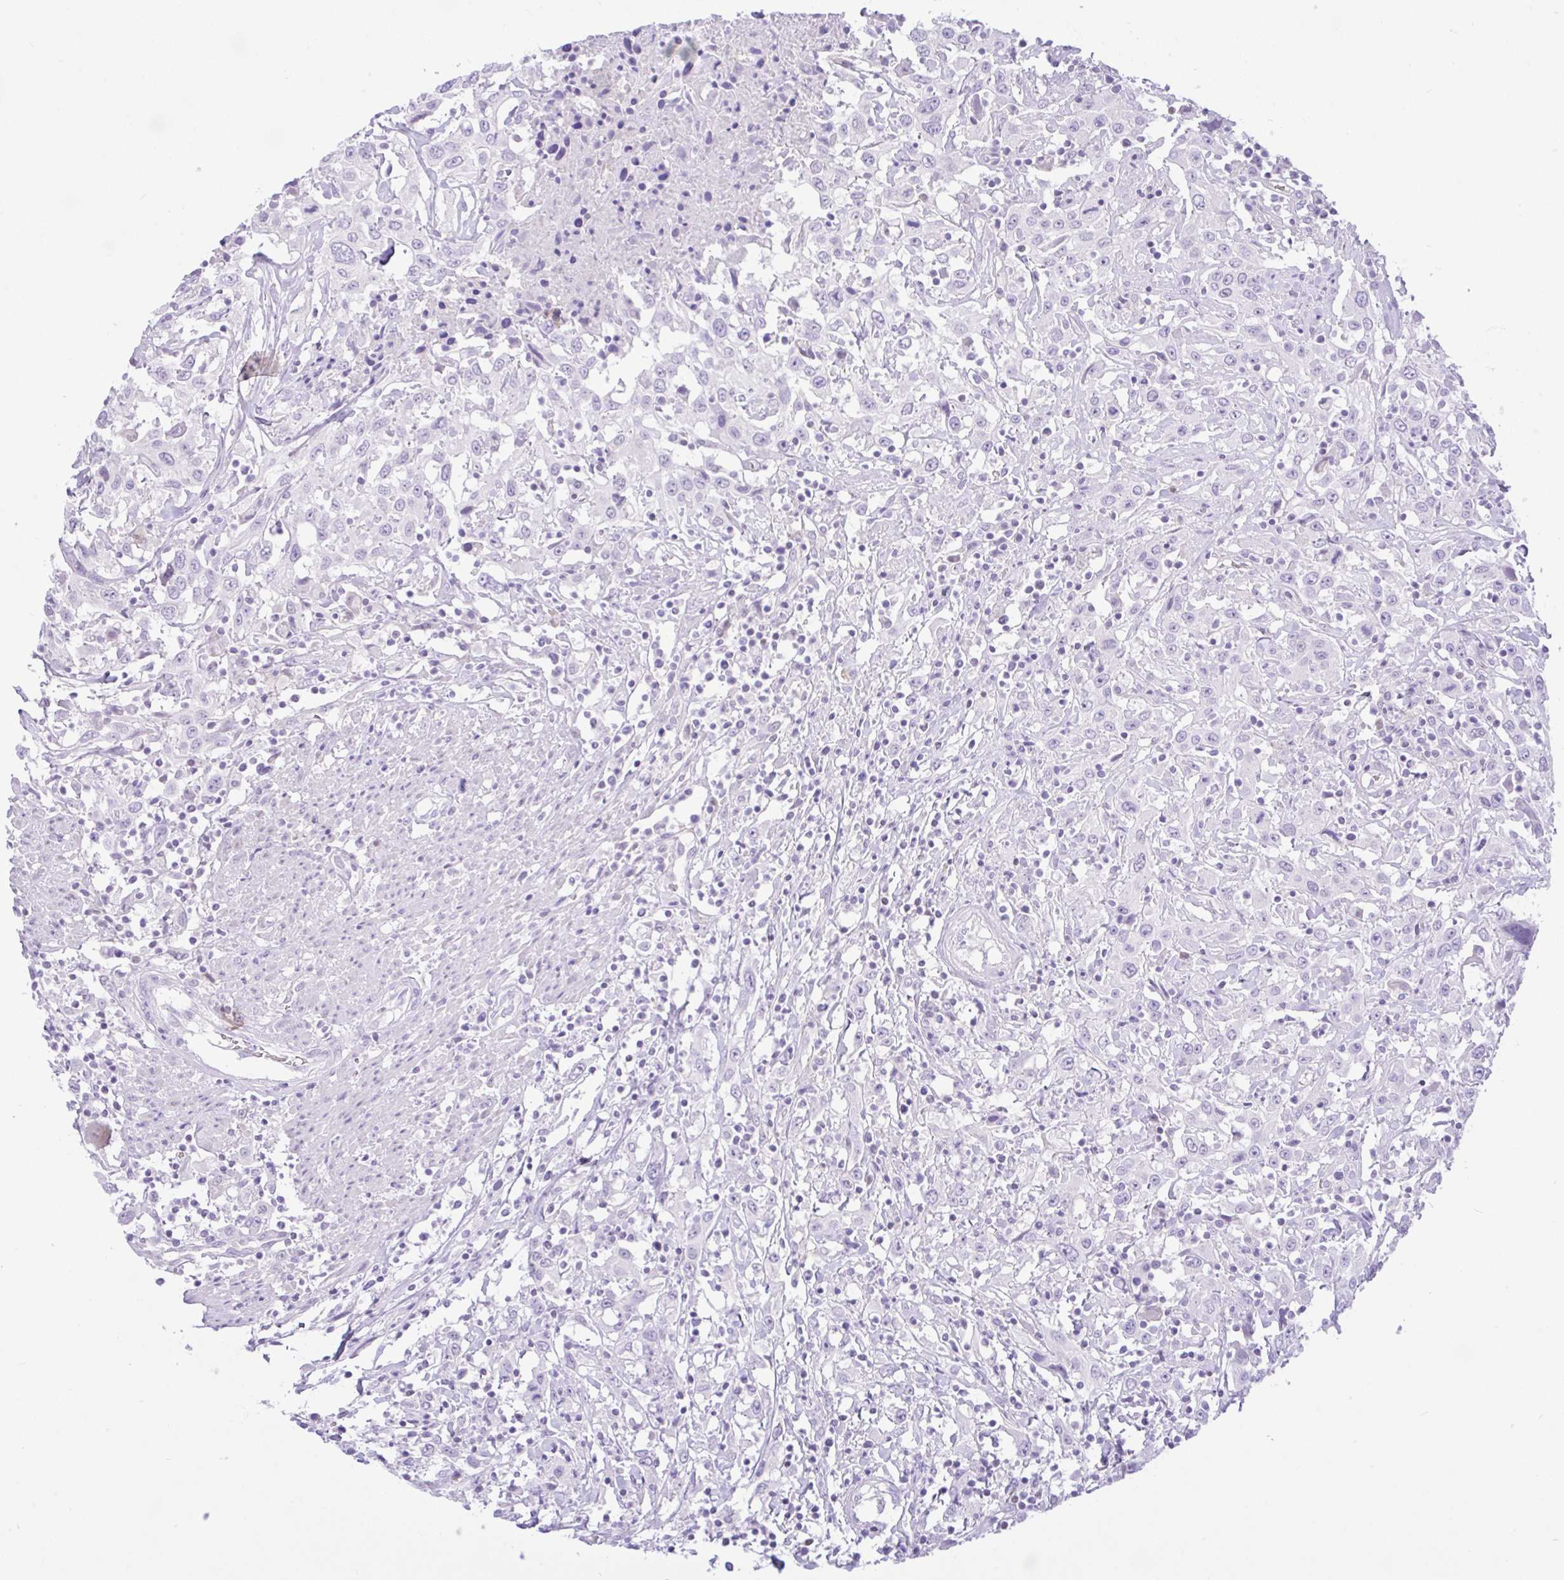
{"staining": {"intensity": "negative", "quantity": "none", "location": "none"}, "tissue": "urothelial cancer", "cell_type": "Tumor cells", "image_type": "cancer", "snomed": [{"axis": "morphology", "description": "Urothelial carcinoma, High grade"}, {"axis": "topography", "description": "Urinary bladder"}], "caption": "This image is of urothelial cancer stained with immunohistochemistry (IHC) to label a protein in brown with the nuclei are counter-stained blue. There is no expression in tumor cells.", "gene": "ZNF101", "patient": {"sex": "male", "age": 61}}